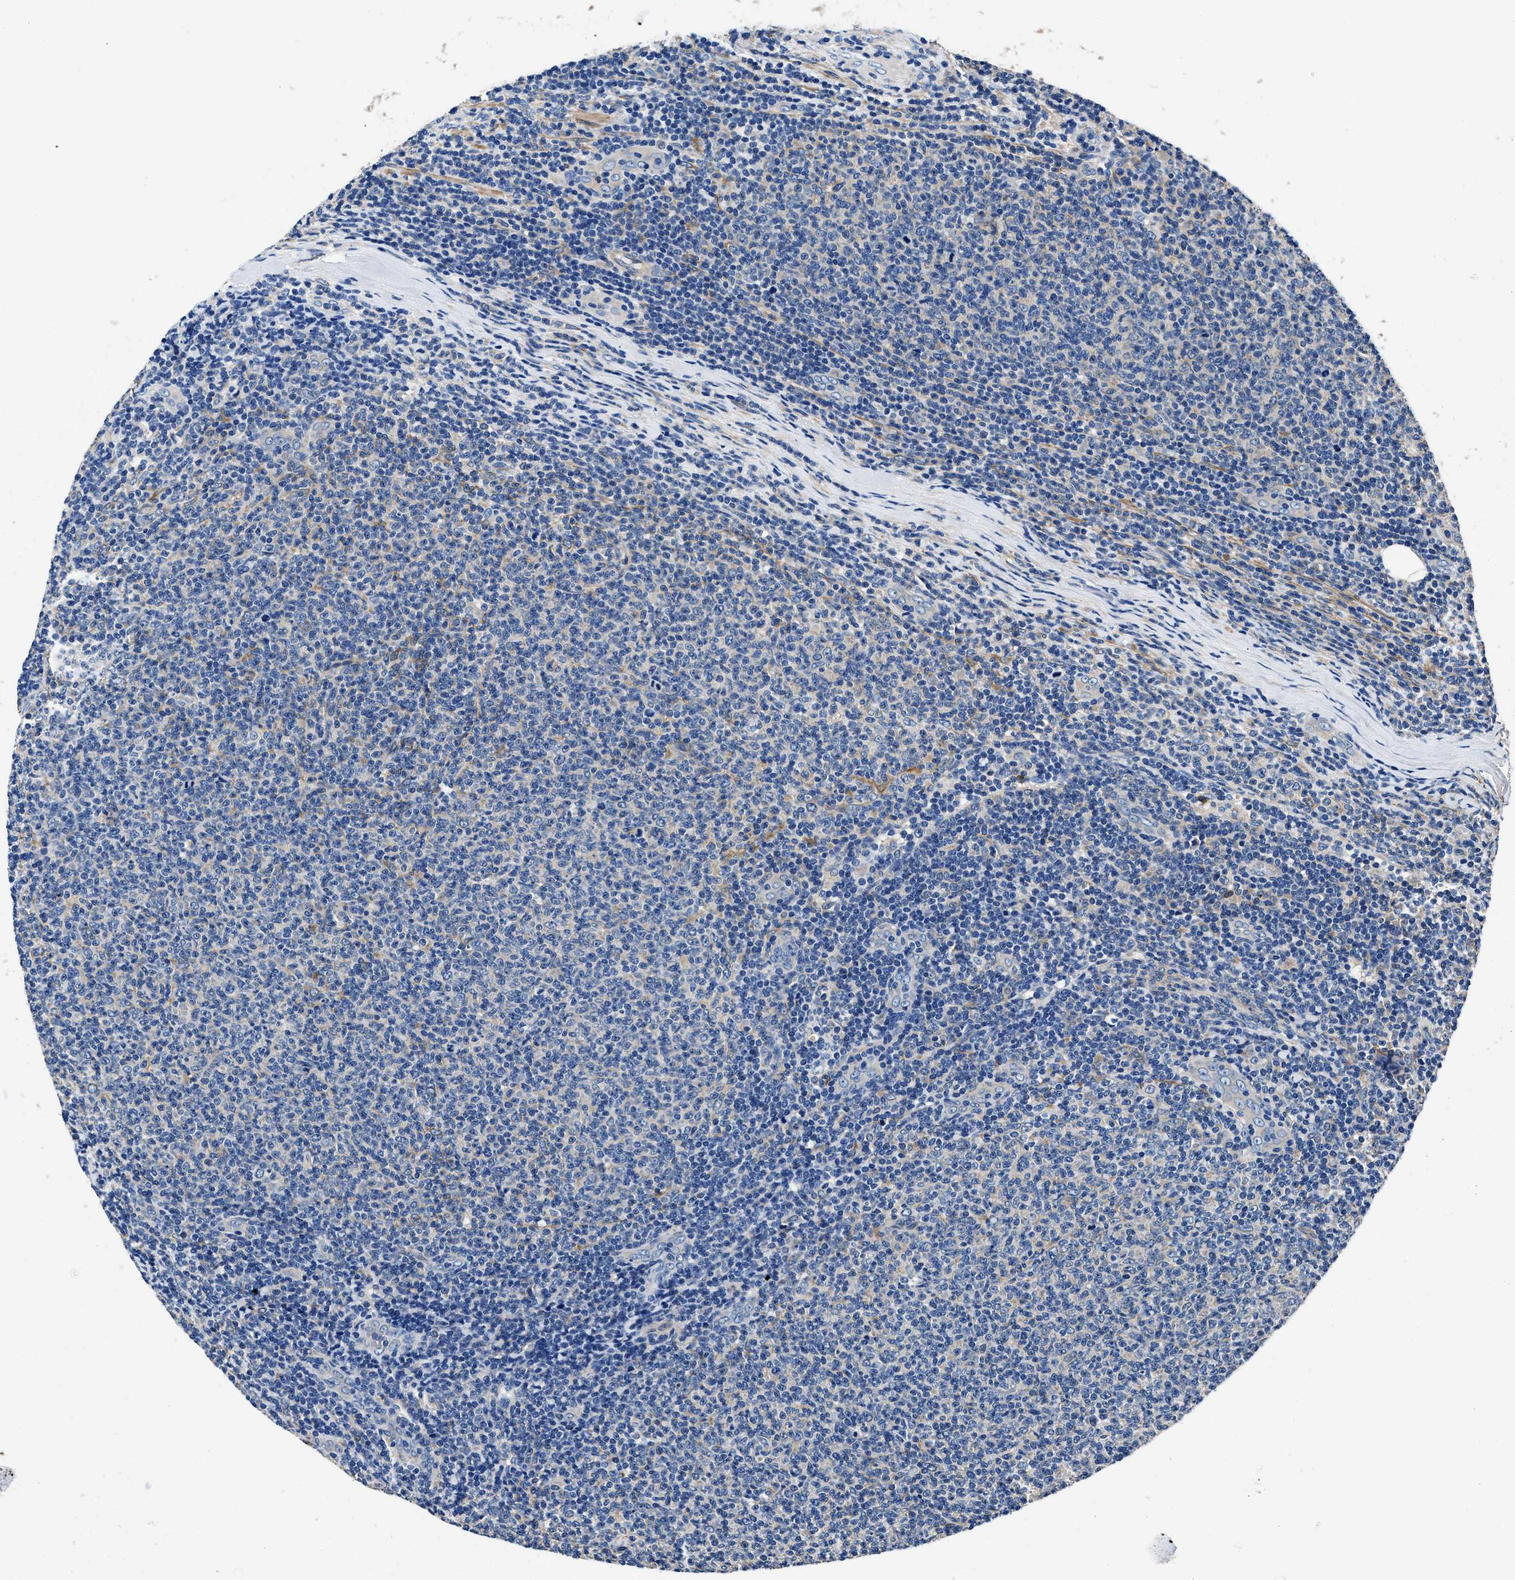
{"staining": {"intensity": "negative", "quantity": "none", "location": "none"}, "tissue": "lymphoma", "cell_type": "Tumor cells", "image_type": "cancer", "snomed": [{"axis": "morphology", "description": "Malignant lymphoma, non-Hodgkin's type, Low grade"}, {"axis": "topography", "description": "Lymph node"}], "caption": "DAB (3,3'-diaminobenzidine) immunohistochemical staining of lymphoma reveals no significant positivity in tumor cells.", "gene": "NEU1", "patient": {"sex": "male", "age": 66}}